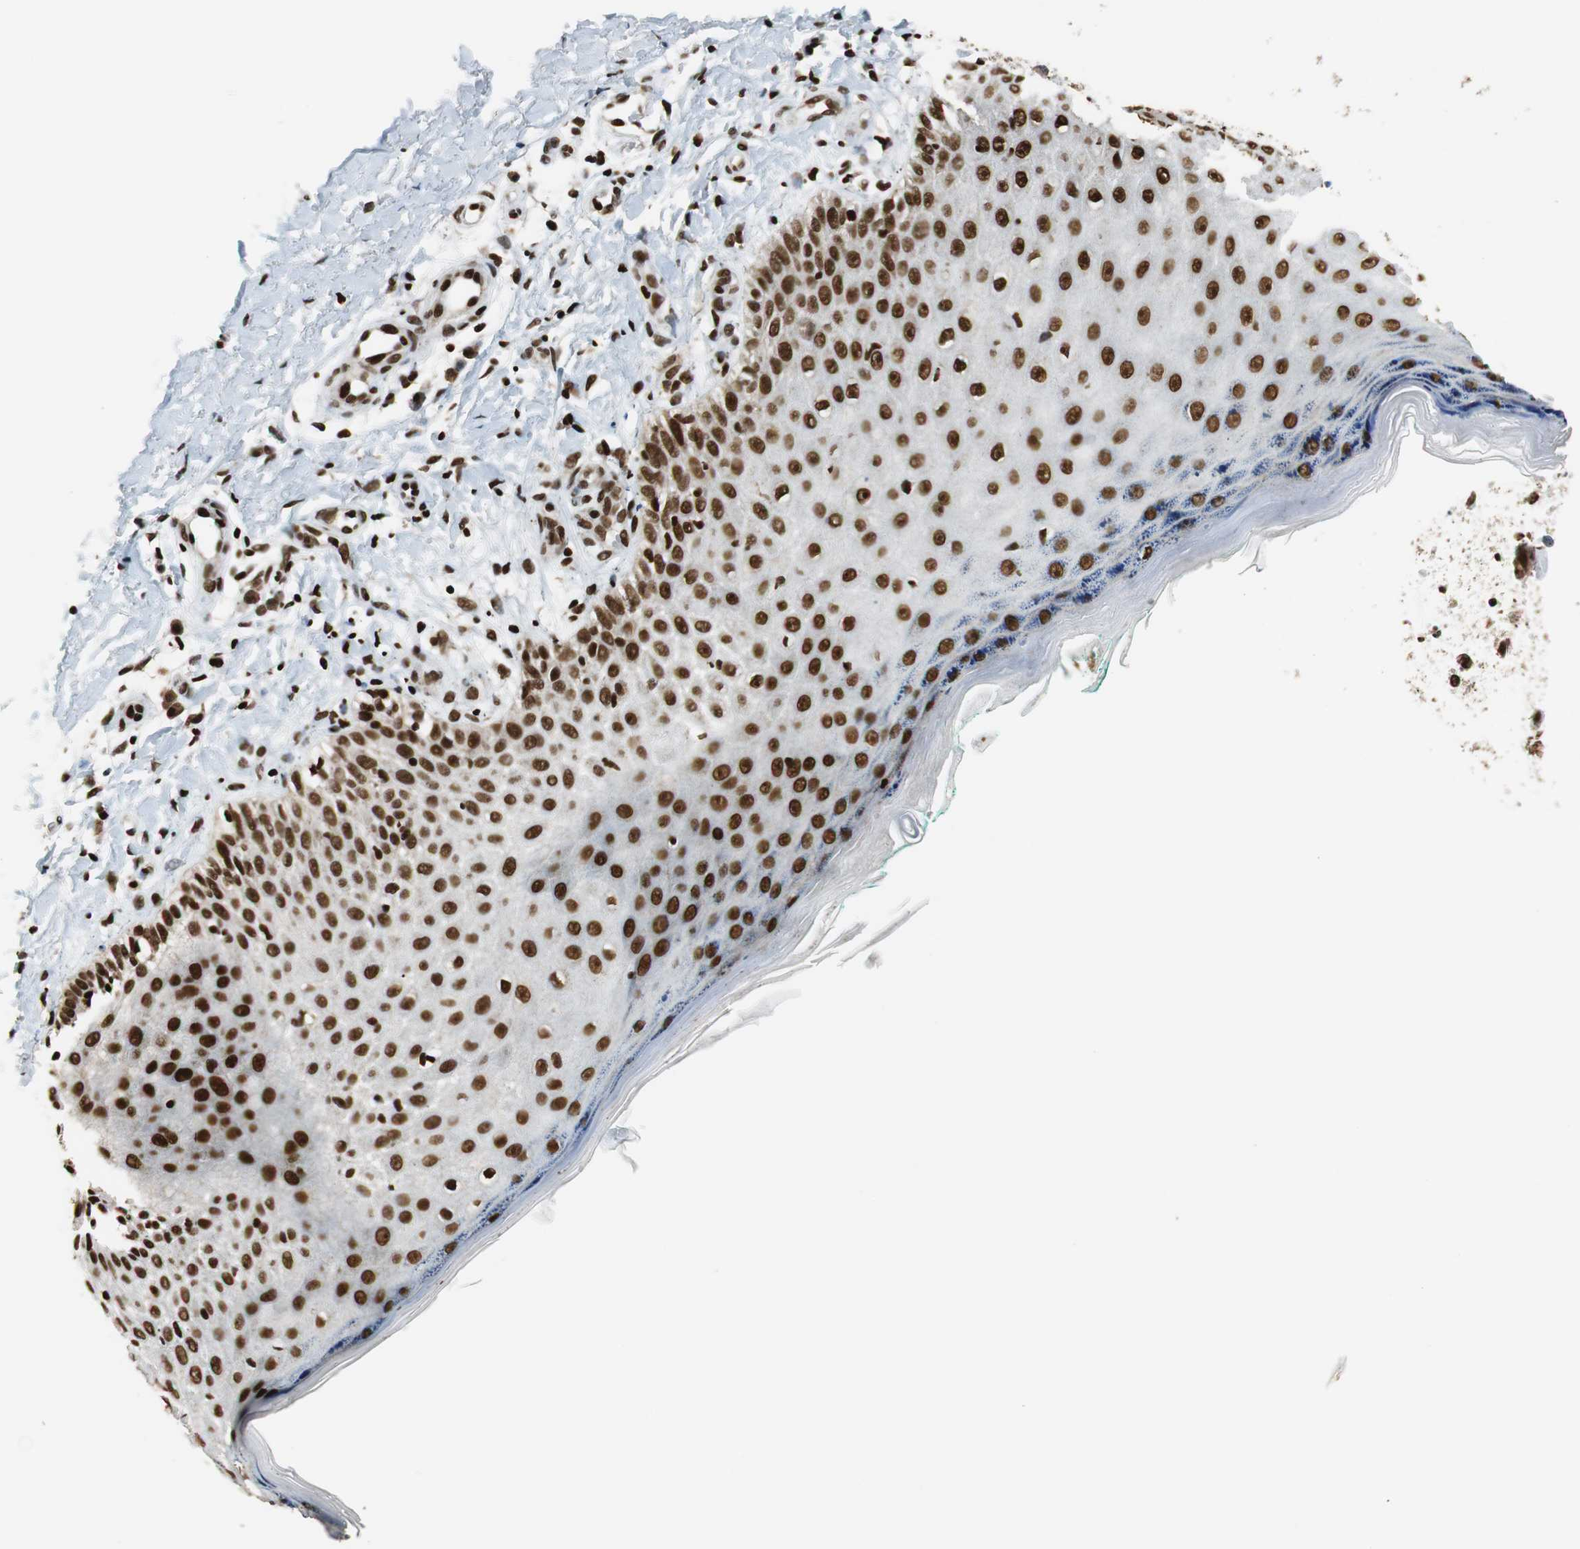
{"staining": {"intensity": "strong", "quantity": ">75%", "location": "nuclear"}, "tissue": "skin cancer", "cell_type": "Tumor cells", "image_type": "cancer", "snomed": [{"axis": "morphology", "description": "Squamous cell carcinoma, NOS"}, {"axis": "topography", "description": "Skin"}], "caption": "Protein expression by immunohistochemistry (IHC) demonstrates strong nuclear staining in approximately >75% of tumor cells in skin cancer.", "gene": "HDAC1", "patient": {"sex": "female", "age": 42}}